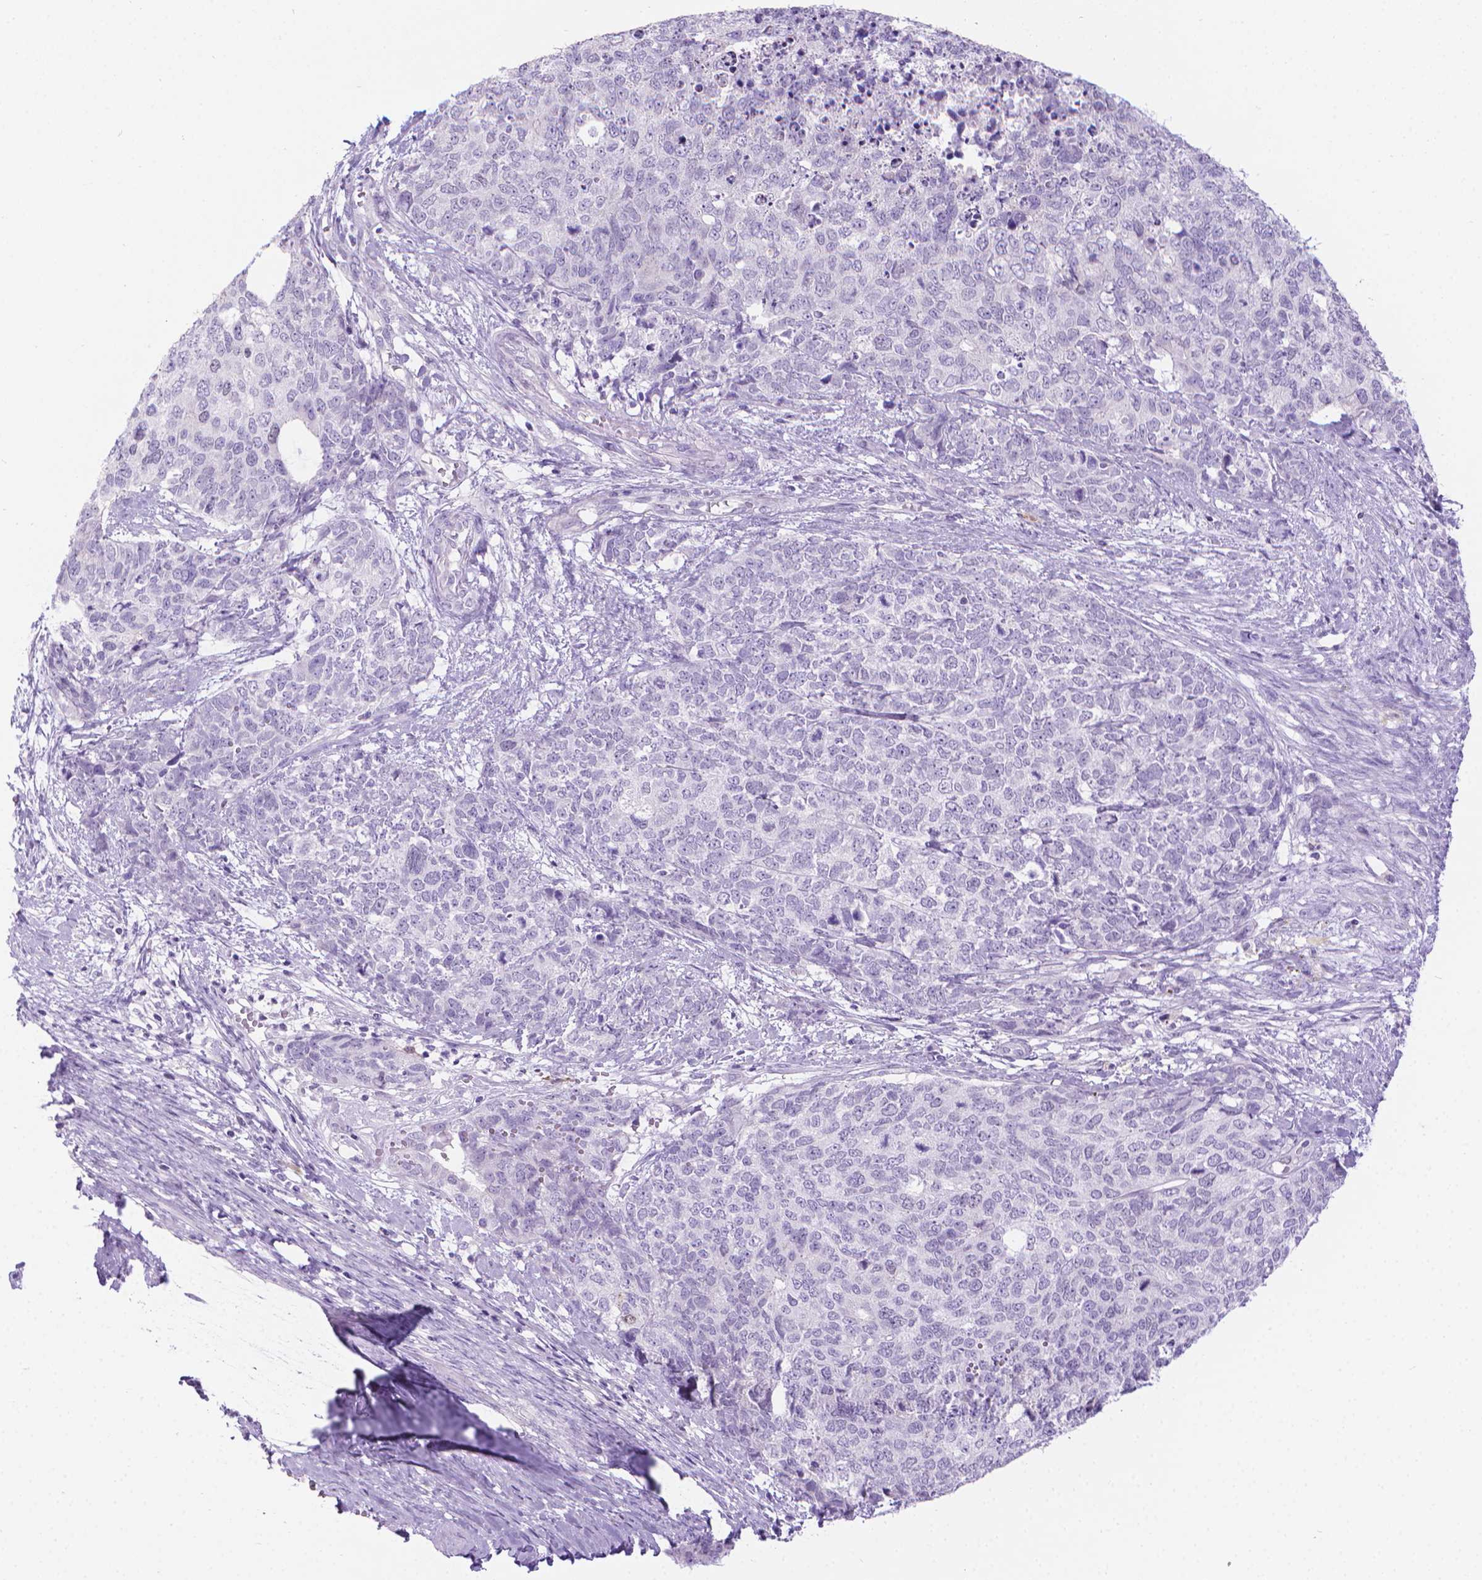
{"staining": {"intensity": "negative", "quantity": "none", "location": "none"}, "tissue": "cervical cancer", "cell_type": "Tumor cells", "image_type": "cancer", "snomed": [{"axis": "morphology", "description": "Squamous cell carcinoma, NOS"}, {"axis": "topography", "description": "Cervix"}], "caption": "Tumor cells are negative for brown protein staining in squamous cell carcinoma (cervical). (DAB immunohistochemistry with hematoxylin counter stain).", "gene": "SPAG6", "patient": {"sex": "female", "age": 63}}